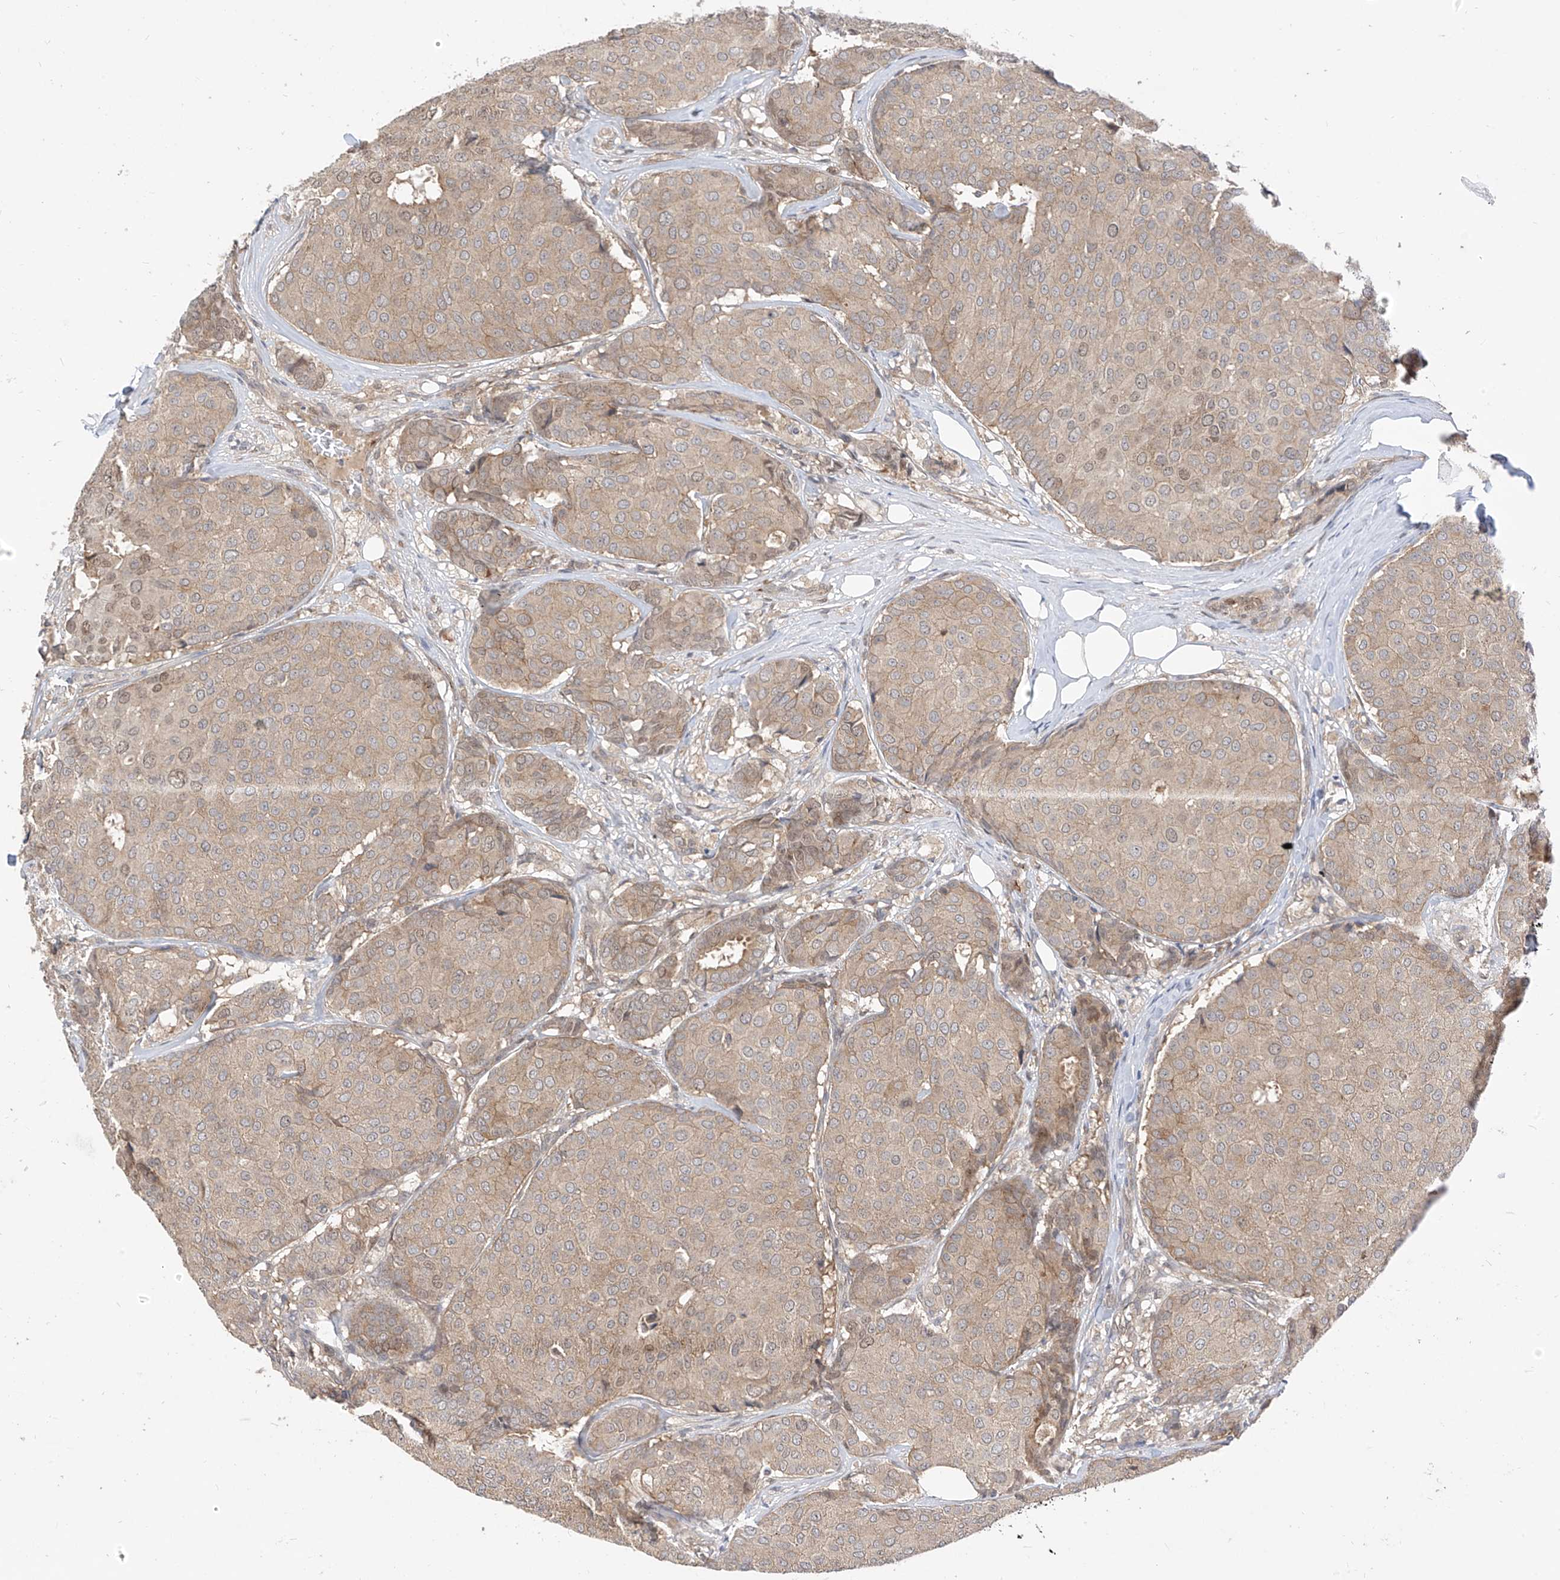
{"staining": {"intensity": "weak", "quantity": "<25%", "location": "cytoplasmic/membranous"}, "tissue": "breast cancer", "cell_type": "Tumor cells", "image_type": "cancer", "snomed": [{"axis": "morphology", "description": "Duct carcinoma"}, {"axis": "topography", "description": "Breast"}], "caption": "IHC of breast cancer demonstrates no staining in tumor cells. The staining was performed using DAB (3,3'-diaminobenzidine) to visualize the protein expression in brown, while the nuclei were stained in blue with hematoxylin (Magnification: 20x).", "gene": "MRTFA", "patient": {"sex": "female", "age": 75}}